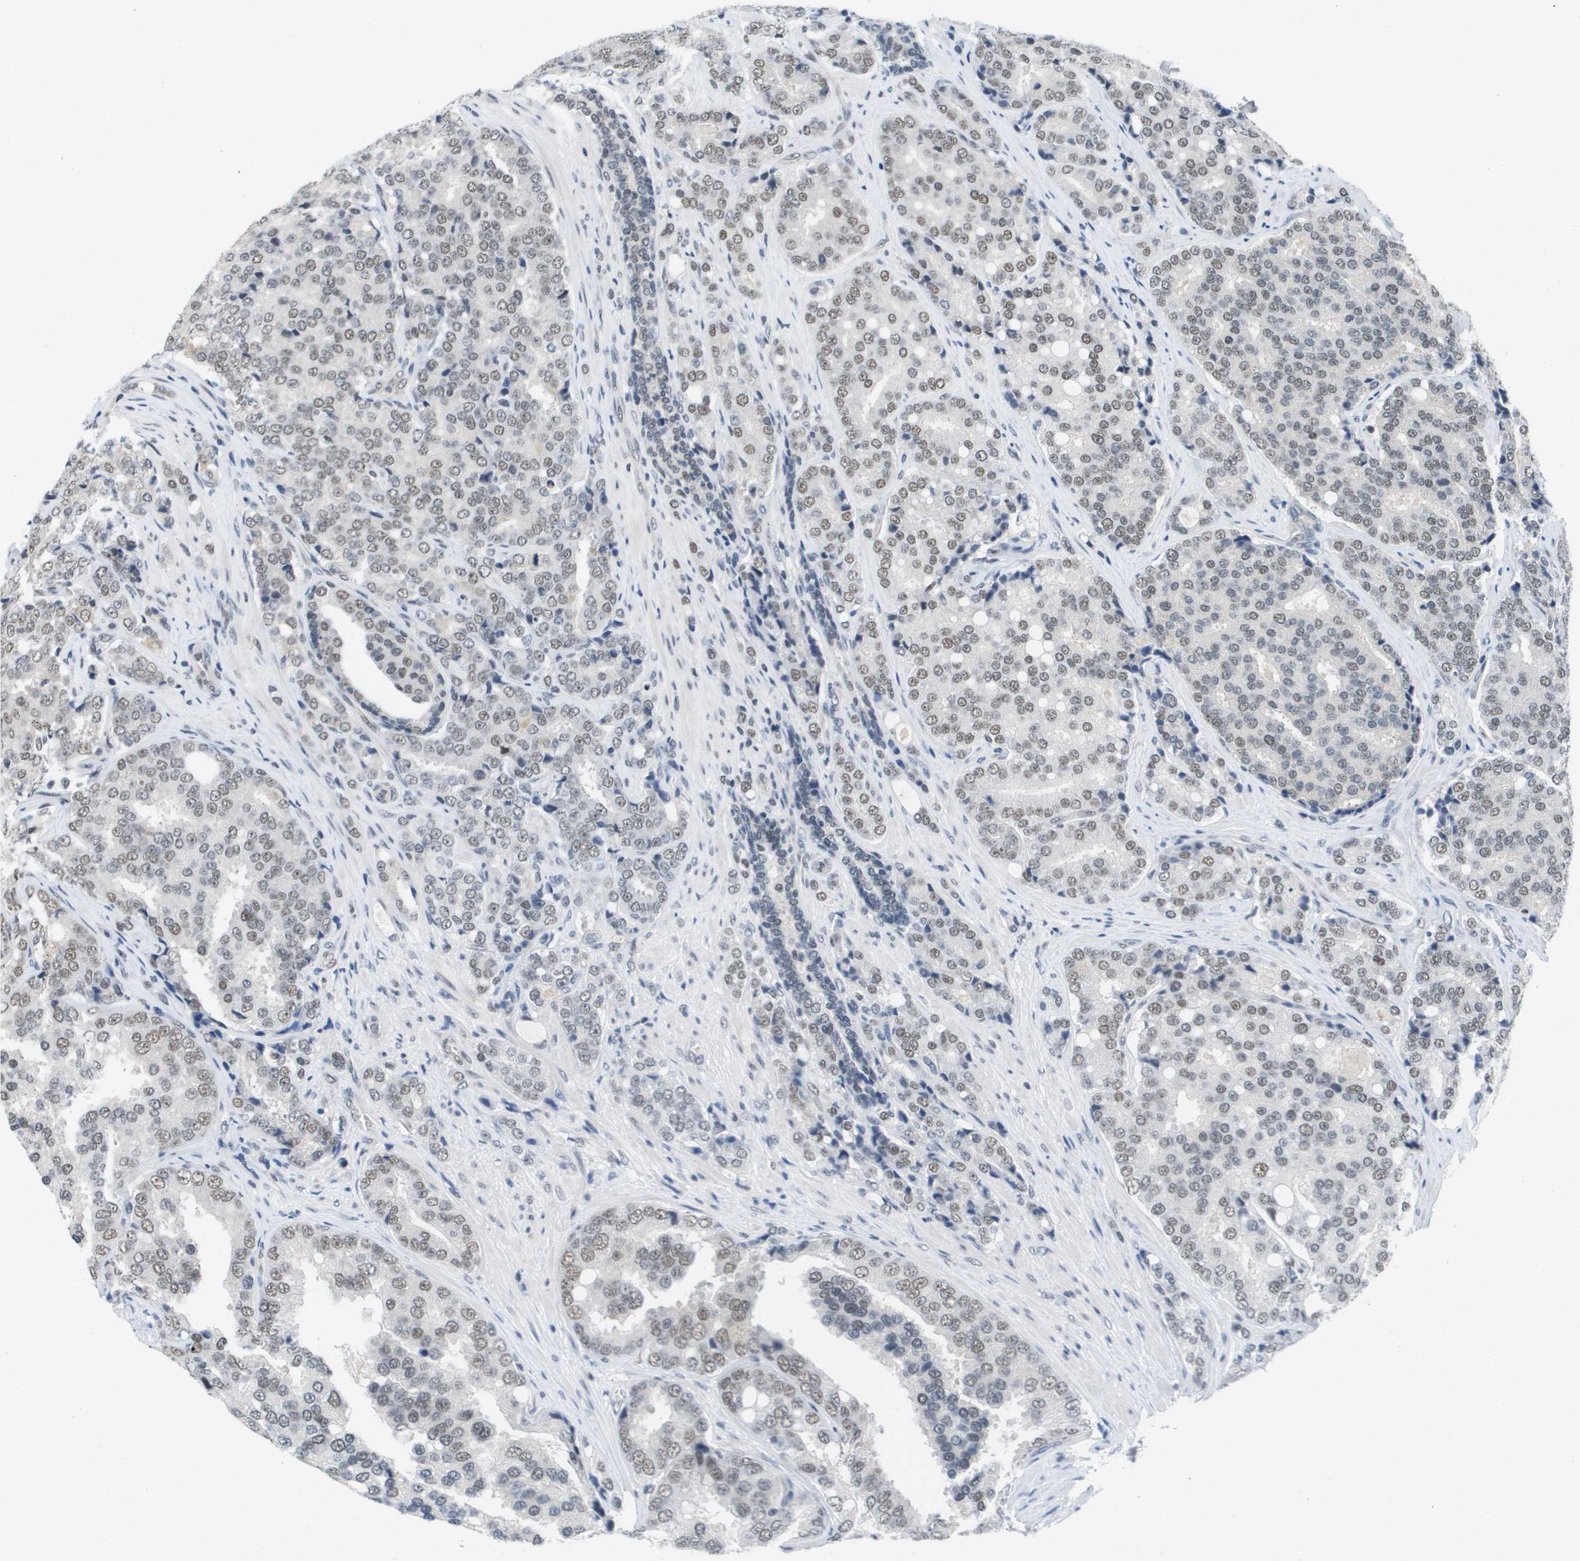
{"staining": {"intensity": "weak", "quantity": "25%-75%", "location": "nuclear"}, "tissue": "prostate cancer", "cell_type": "Tumor cells", "image_type": "cancer", "snomed": [{"axis": "morphology", "description": "Adenocarcinoma, High grade"}, {"axis": "topography", "description": "Prostate"}], "caption": "Human adenocarcinoma (high-grade) (prostate) stained for a protein (brown) reveals weak nuclear positive staining in approximately 25%-75% of tumor cells.", "gene": "ISY1", "patient": {"sex": "male", "age": 50}}